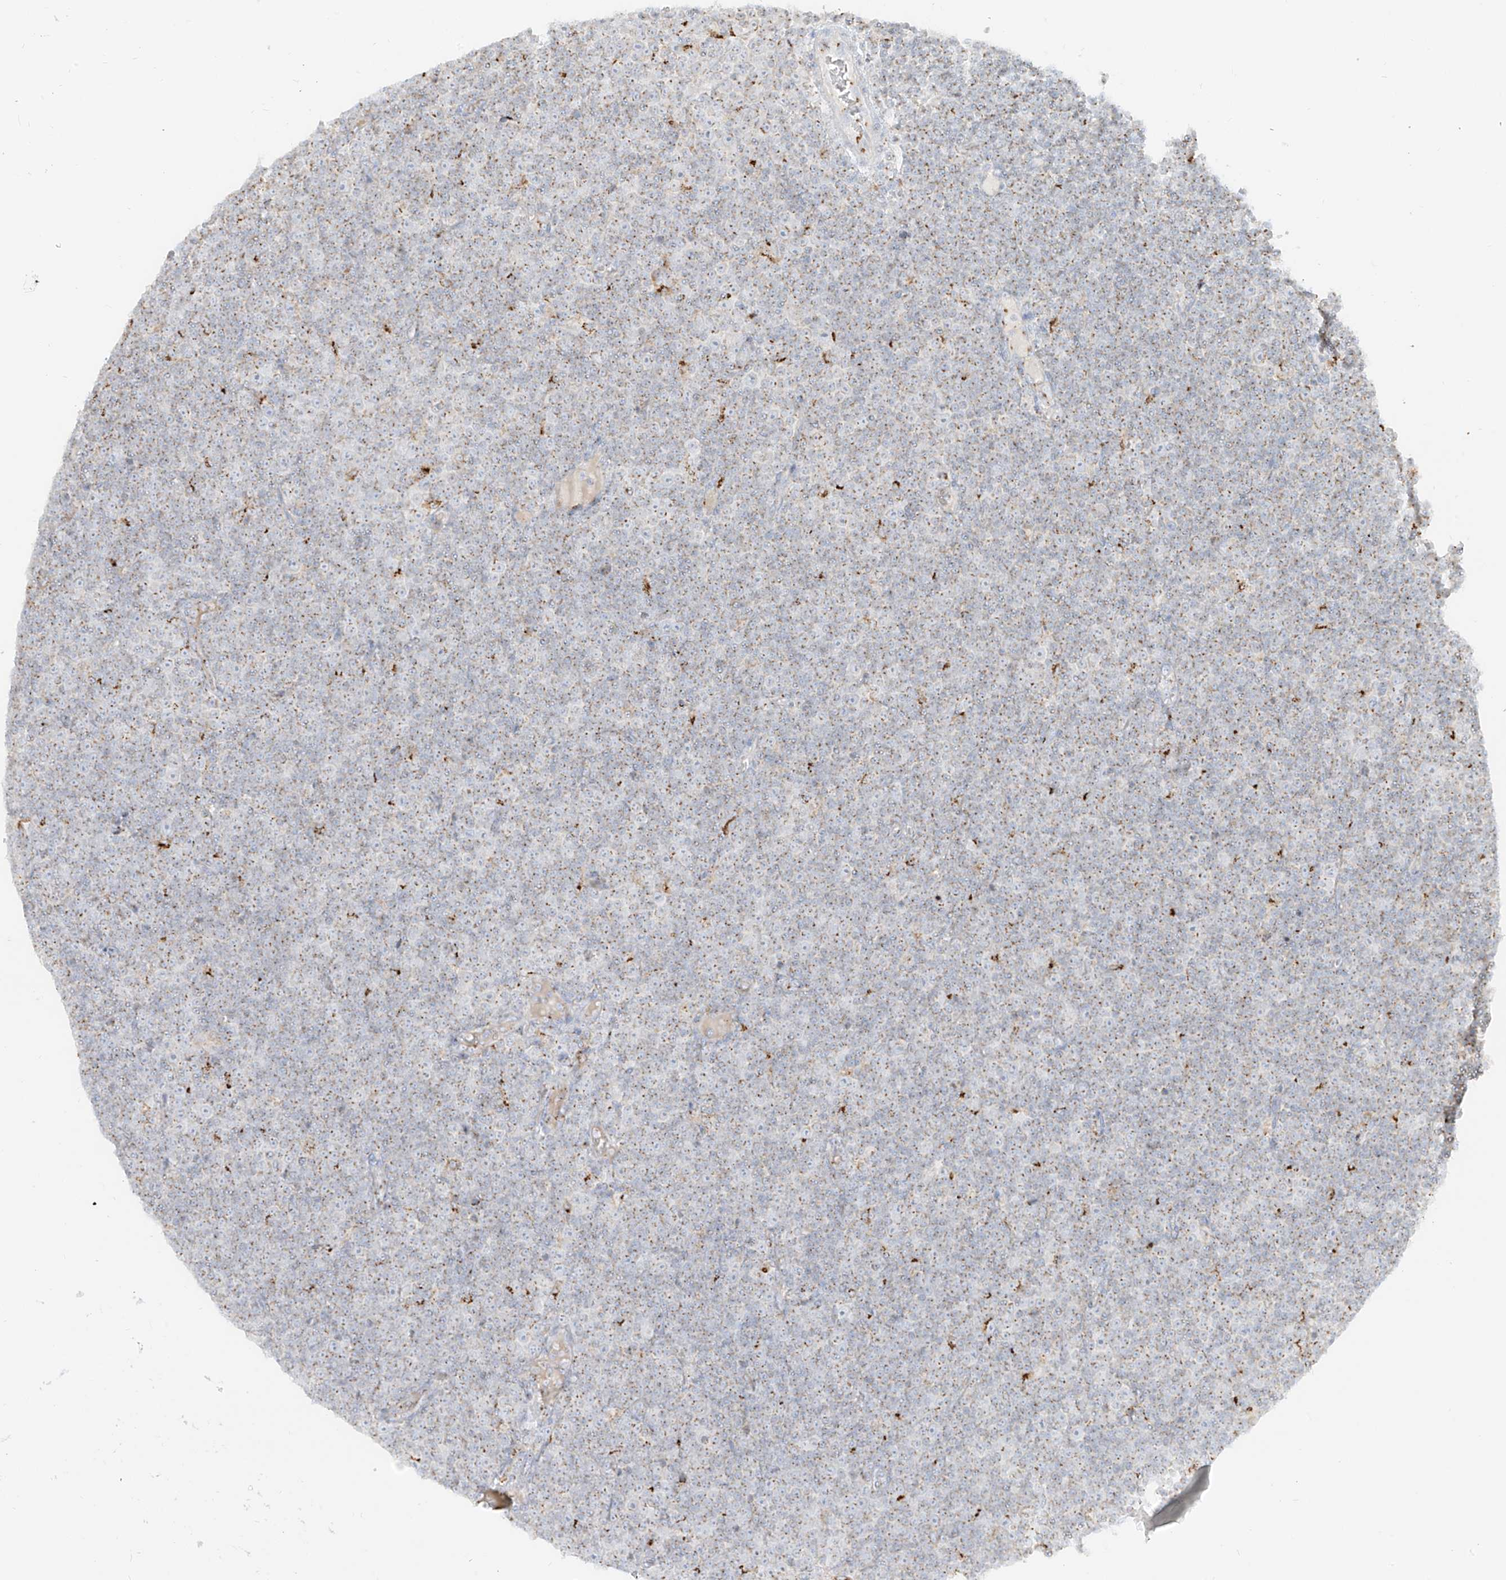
{"staining": {"intensity": "weak", "quantity": "<25%", "location": "cytoplasmic/membranous"}, "tissue": "lymphoma", "cell_type": "Tumor cells", "image_type": "cancer", "snomed": [{"axis": "morphology", "description": "Malignant lymphoma, non-Hodgkin's type, Low grade"}, {"axis": "topography", "description": "Lymph node"}], "caption": "Immunohistochemistry micrograph of human low-grade malignant lymphoma, non-Hodgkin's type stained for a protein (brown), which exhibits no staining in tumor cells.", "gene": "TMEM87B", "patient": {"sex": "female", "age": 67}}